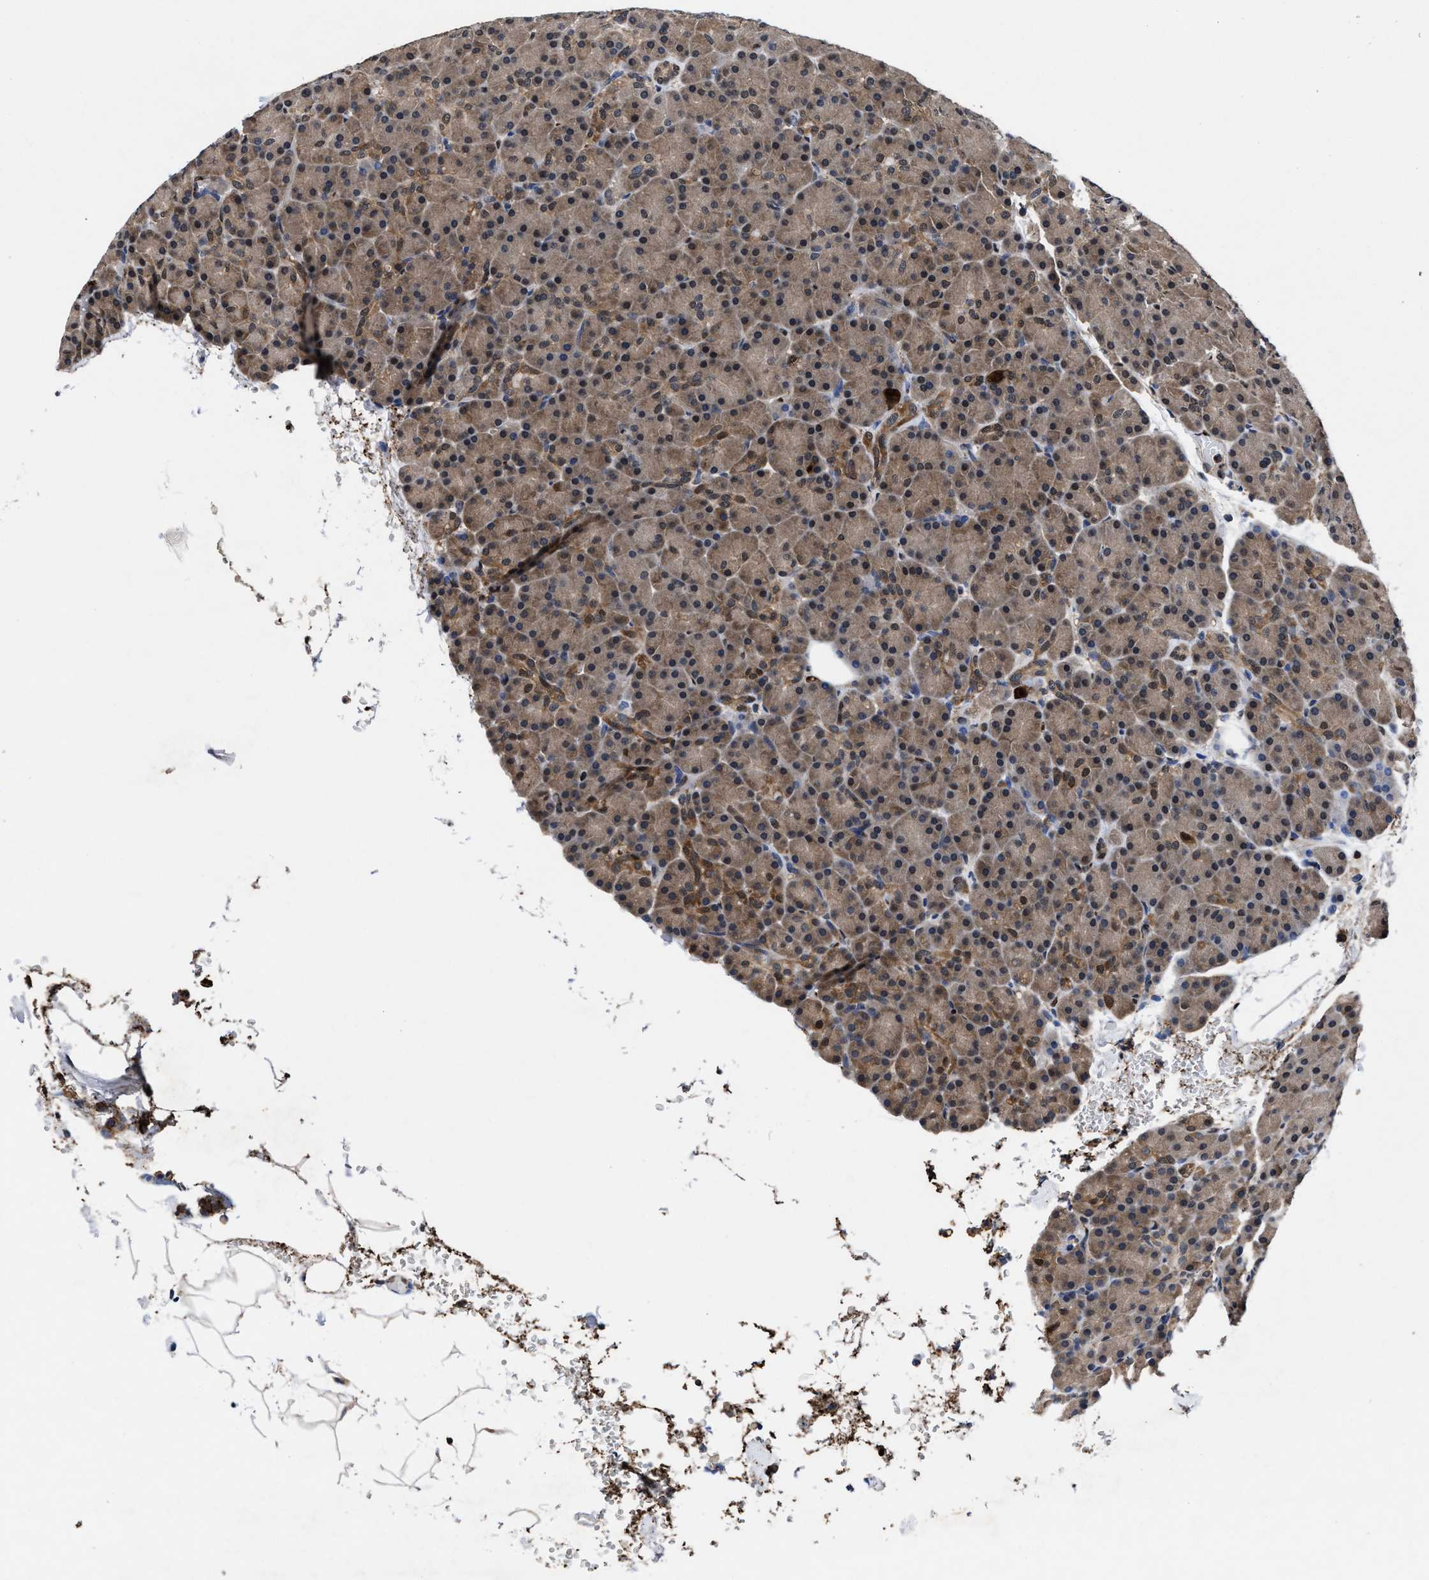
{"staining": {"intensity": "moderate", "quantity": ">75%", "location": "cytoplasmic/membranous"}, "tissue": "pancreas", "cell_type": "Exocrine glandular cells", "image_type": "normal", "snomed": [{"axis": "morphology", "description": "Normal tissue, NOS"}, {"axis": "topography", "description": "Pancreas"}], "caption": "Pancreas stained for a protein (brown) exhibits moderate cytoplasmic/membranous positive positivity in about >75% of exocrine glandular cells.", "gene": "ACLY", "patient": {"sex": "female", "age": 43}}